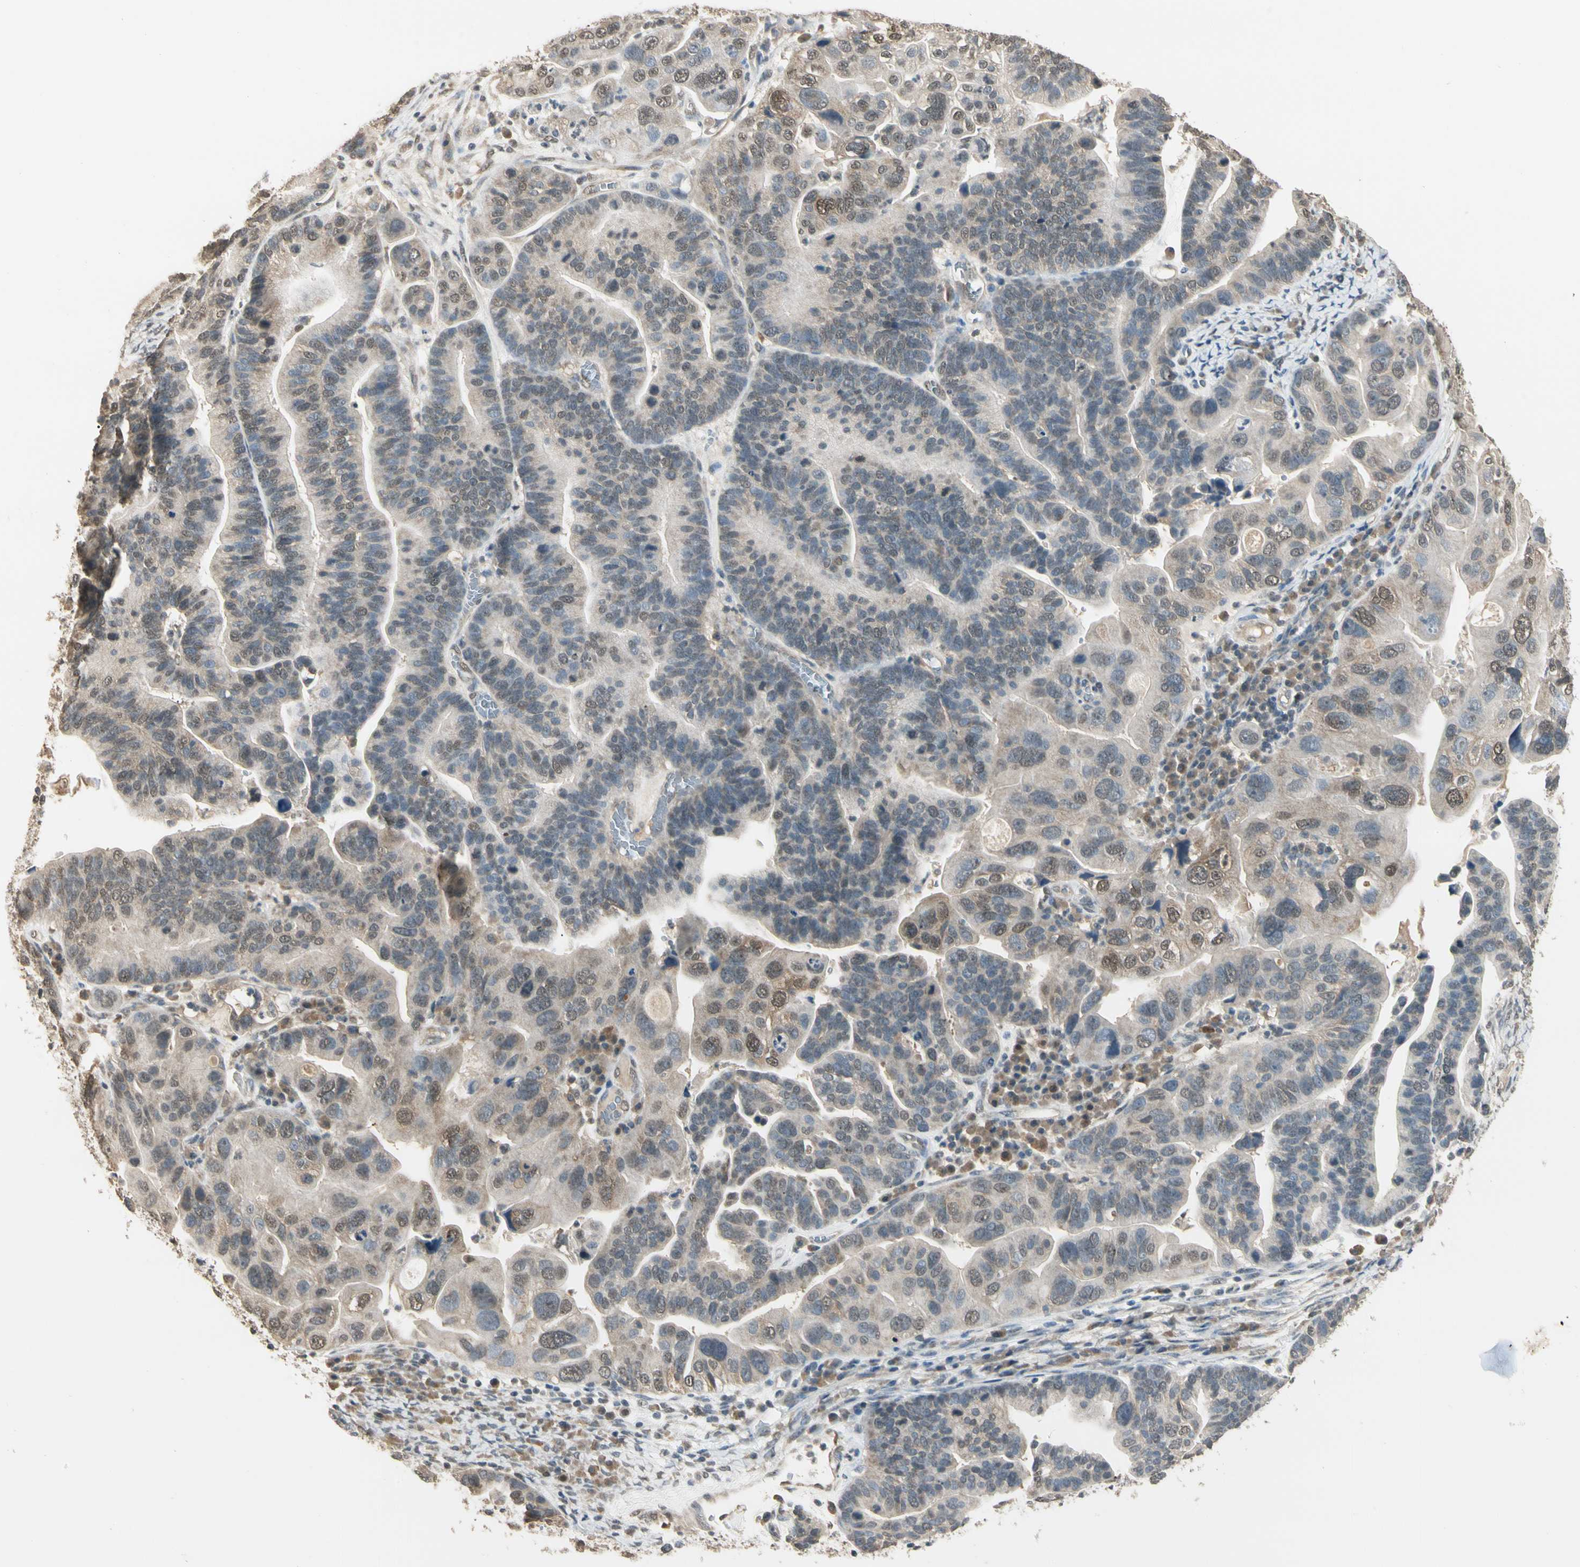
{"staining": {"intensity": "weak", "quantity": "25%-75%", "location": "cytoplasmic/membranous,nuclear"}, "tissue": "ovarian cancer", "cell_type": "Tumor cells", "image_type": "cancer", "snomed": [{"axis": "morphology", "description": "Cystadenocarcinoma, serous, NOS"}, {"axis": "topography", "description": "Ovary"}], "caption": "Immunohistochemical staining of human ovarian serous cystadenocarcinoma displays low levels of weak cytoplasmic/membranous and nuclear protein staining in approximately 25%-75% of tumor cells.", "gene": "SGCA", "patient": {"sex": "female", "age": 56}}